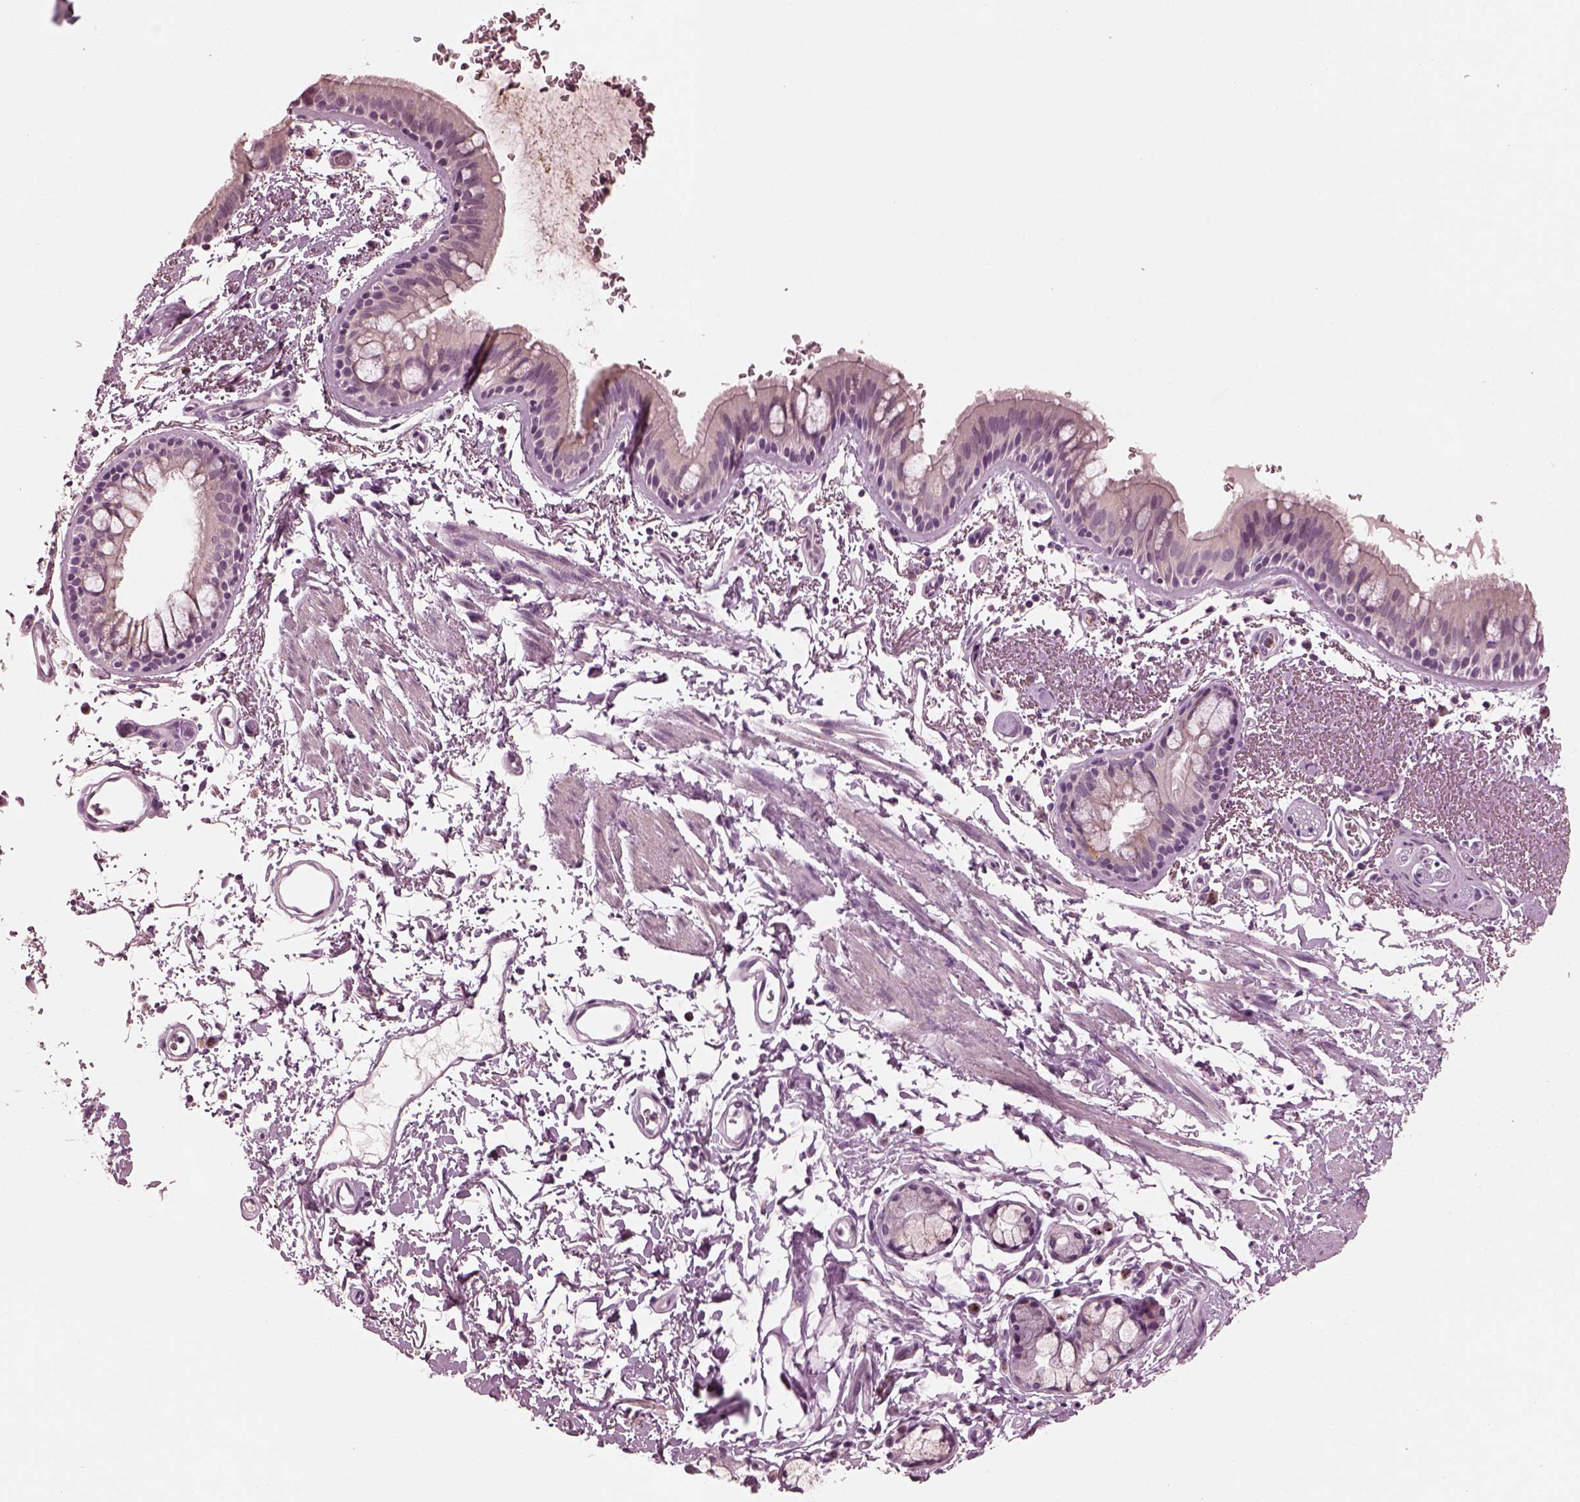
{"staining": {"intensity": "negative", "quantity": "none", "location": "none"}, "tissue": "bronchus", "cell_type": "Respiratory epithelial cells", "image_type": "normal", "snomed": [{"axis": "morphology", "description": "Normal tissue, NOS"}, {"axis": "topography", "description": "Lymph node"}, {"axis": "topography", "description": "Bronchus"}], "caption": "Bronchus was stained to show a protein in brown. There is no significant staining in respiratory epithelial cells. Nuclei are stained in blue.", "gene": "SLAMF8", "patient": {"sex": "female", "age": 70}}